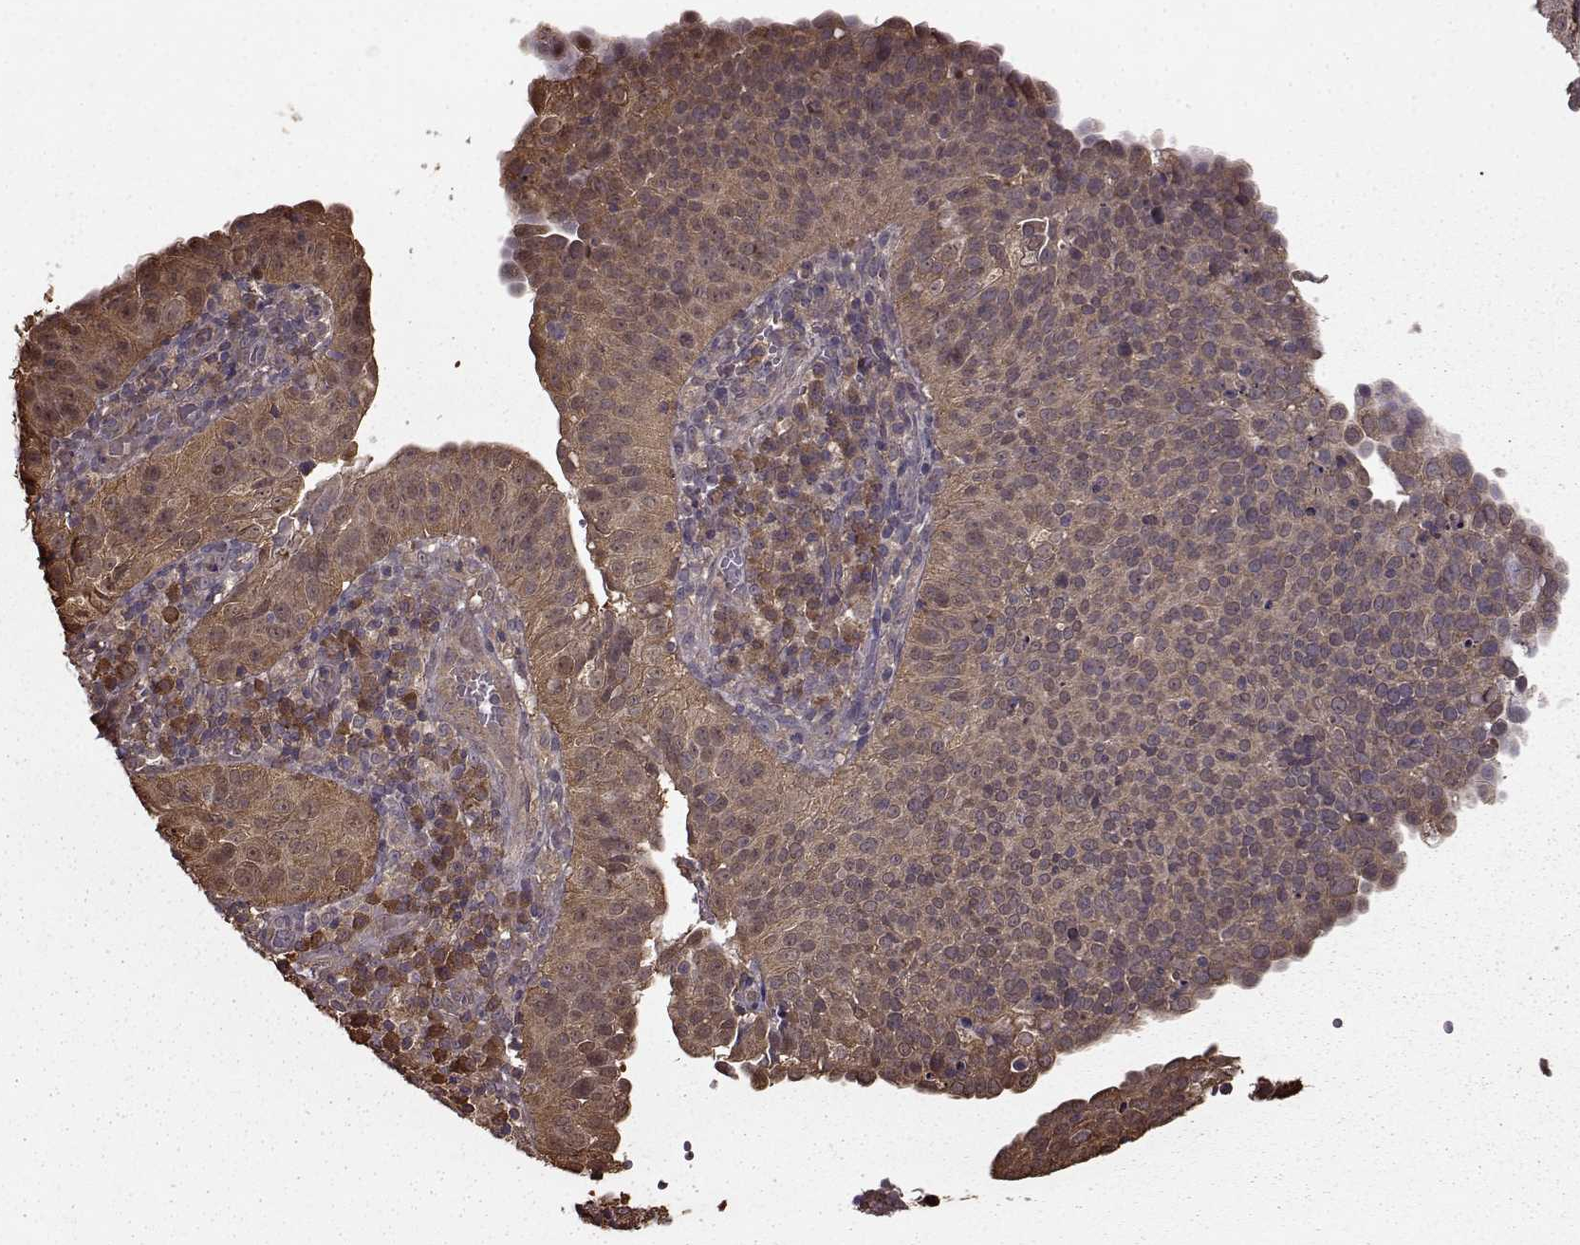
{"staining": {"intensity": "strong", "quantity": "25%-75%", "location": "cytoplasmic/membranous"}, "tissue": "cervical cancer", "cell_type": "Tumor cells", "image_type": "cancer", "snomed": [{"axis": "morphology", "description": "Squamous cell carcinoma, NOS"}, {"axis": "topography", "description": "Cervix"}], "caption": "Squamous cell carcinoma (cervical) stained for a protein (brown) demonstrates strong cytoplasmic/membranous positive expression in about 25%-75% of tumor cells.", "gene": "NME1-NME2", "patient": {"sex": "female", "age": 39}}